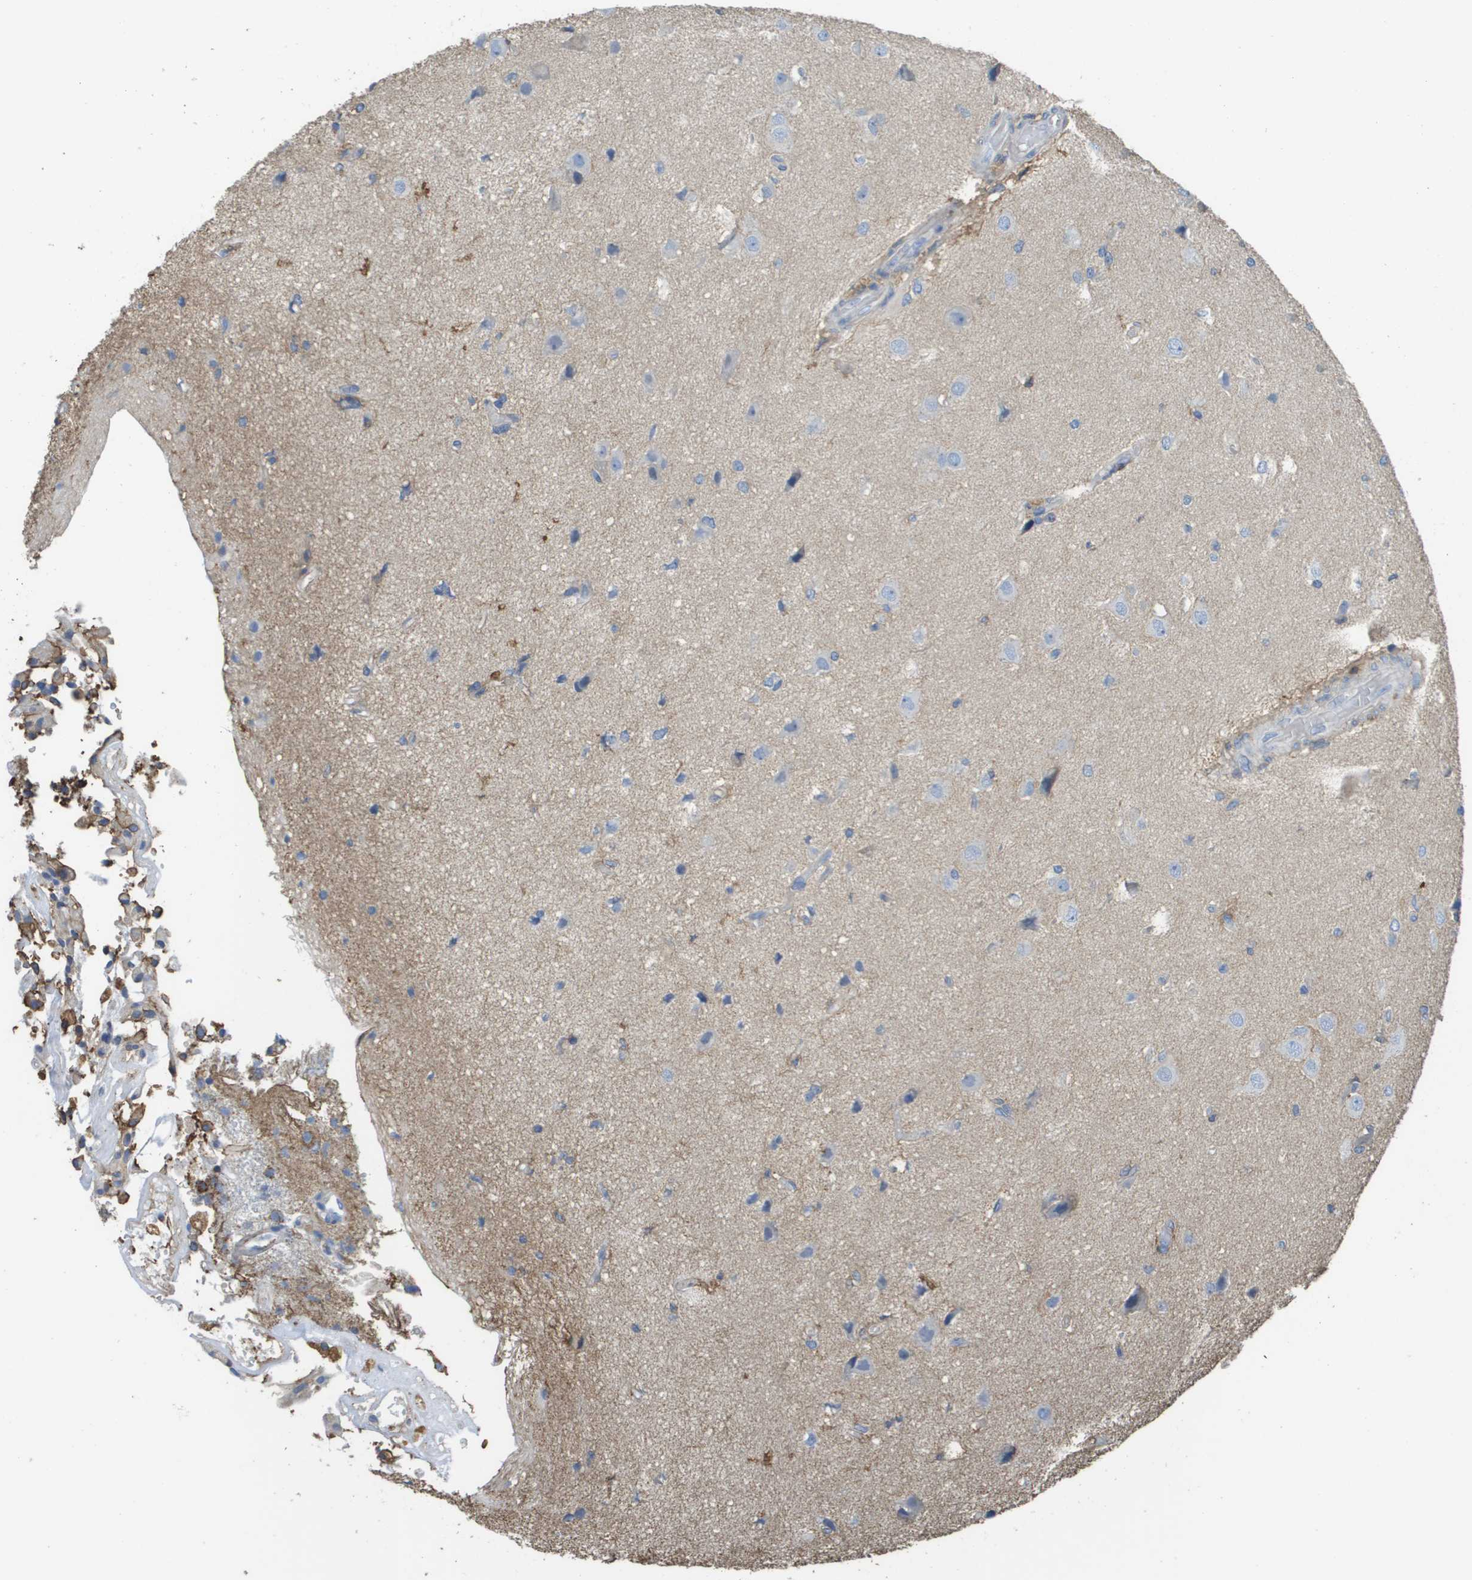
{"staining": {"intensity": "negative", "quantity": "none", "location": "none"}, "tissue": "glioma", "cell_type": "Tumor cells", "image_type": "cancer", "snomed": [{"axis": "morphology", "description": "Glioma, malignant, High grade"}, {"axis": "topography", "description": "Brain"}], "caption": "Tumor cells are negative for protein expression in human glioma. (Brightfield microscopy of DAB IHC at high magnification).", "gene": "PASK", "patient": {"sex": "female", "age": 59}}